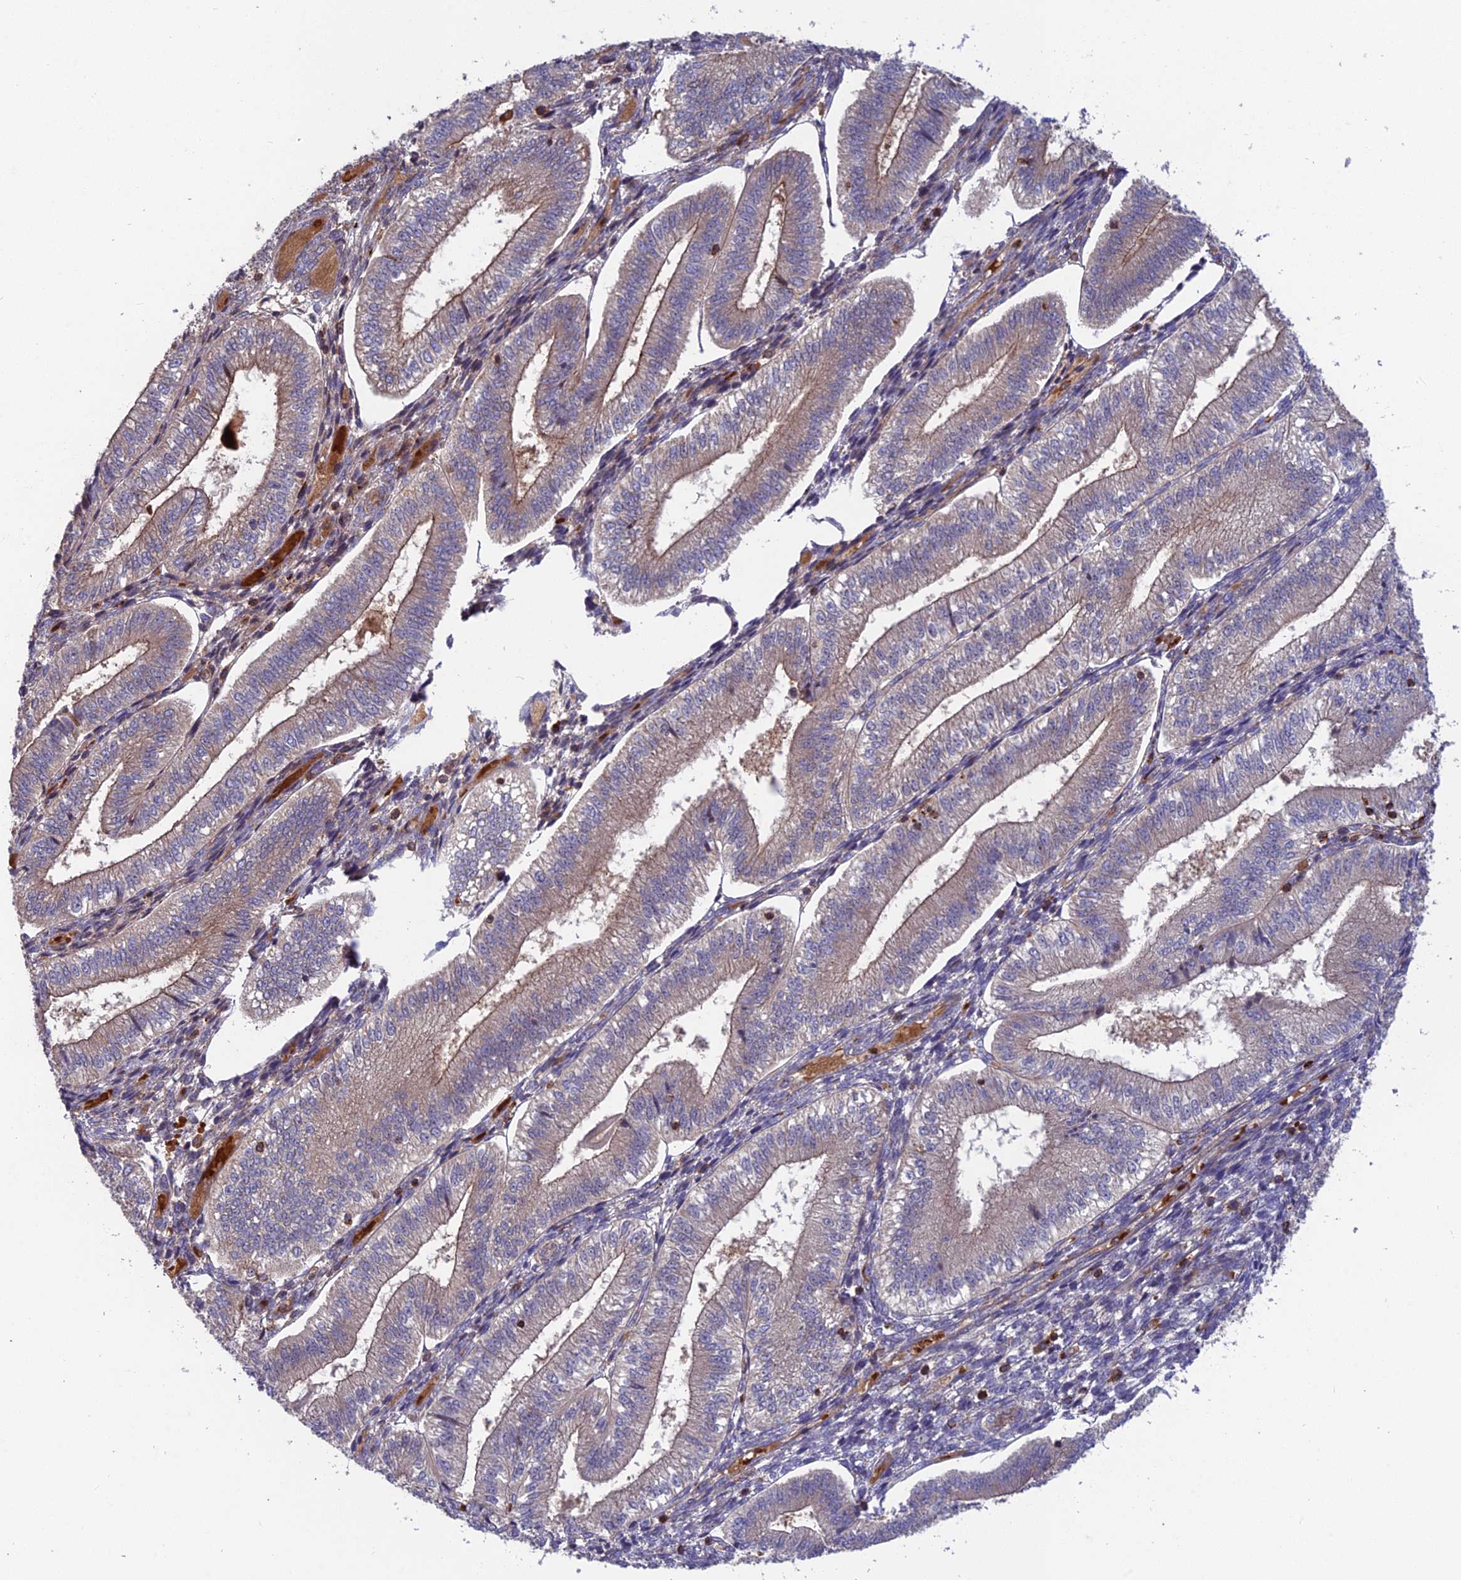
{"staining": {"intensity": "weak", "quantity": "25%-75%", "location": "cytoplasmic/membranous"}, "tissue": "endometrium", "cell_type": "Cells in endometrial stroma", "image_type": "normal", "snomed": [{"axis": "morphology", "description": "Normal tissue, NOS"}, {"axis": "topography", "description": "Endometrium"}], "caption": "Immunohistochemical staining of normal endometrium reveals weak cytoplasmic/membranous protein expression in approximately 25%-75% of cells in endometrial stroma.", "gene": "CPNE7", "patient": {"sex": "female", "age": 34}}